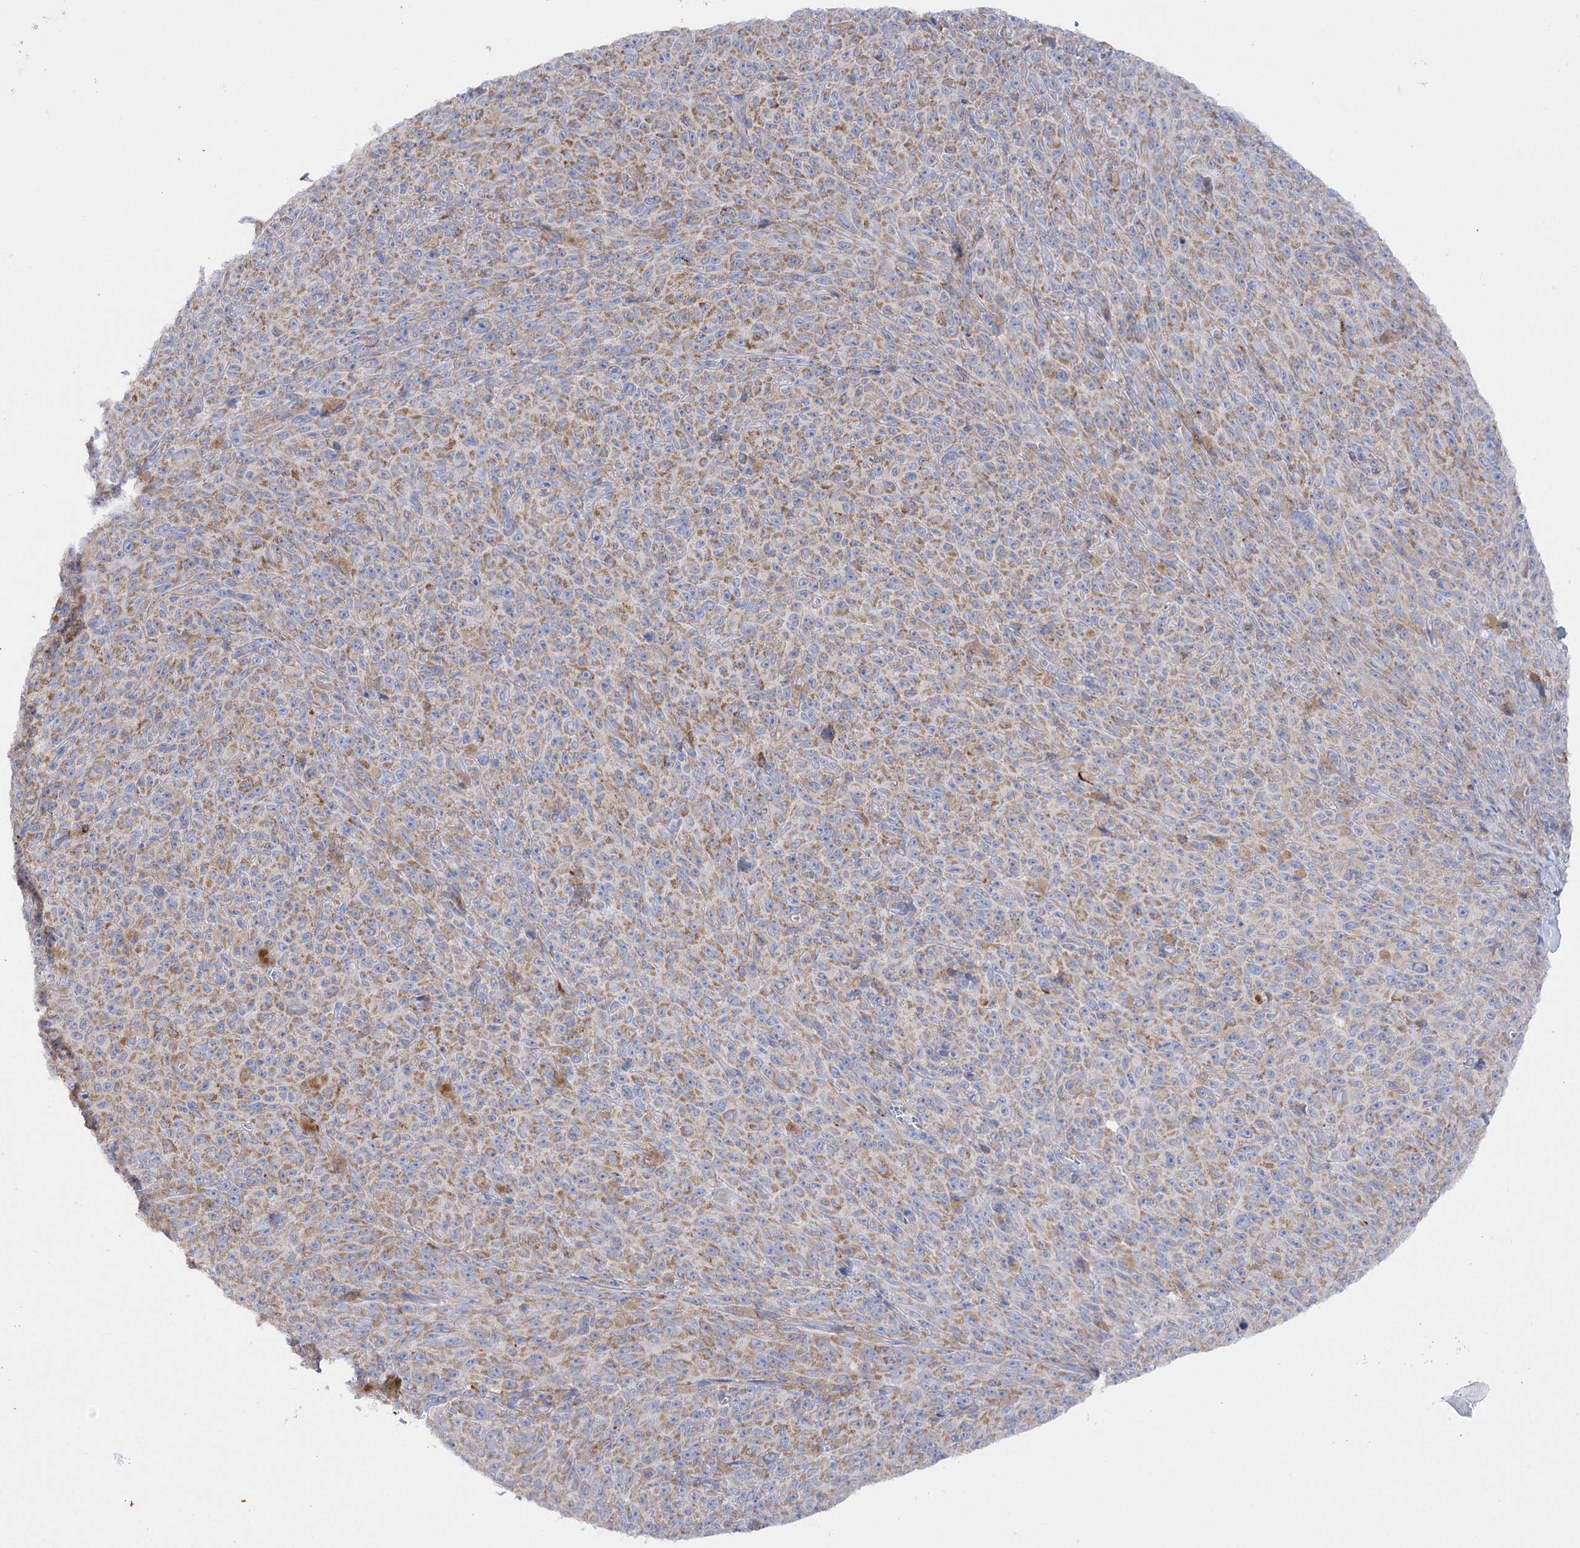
{"staining": {"intensity": "moderate", "quantity": ">75%", "location": "cytoplasmic/membranous"}, "tissue": "melanoma", "cell_type": "Tumor cells", "image_type": "cancer", "snomed": [{"axis": "morphology", "description": "Malignant melanoma, NOS"}, {"axis": "topography", "description": "Skin"}], "caption": "DAB (3,3'-diaminobenzidine) immunohistochemical staining of human melanoma demonstrates moderate cytoplasmic/membranous protein staining in about >75% of tumor cells.", "gene": "COX15", "patient": {"sex": "female", "age": 82}}